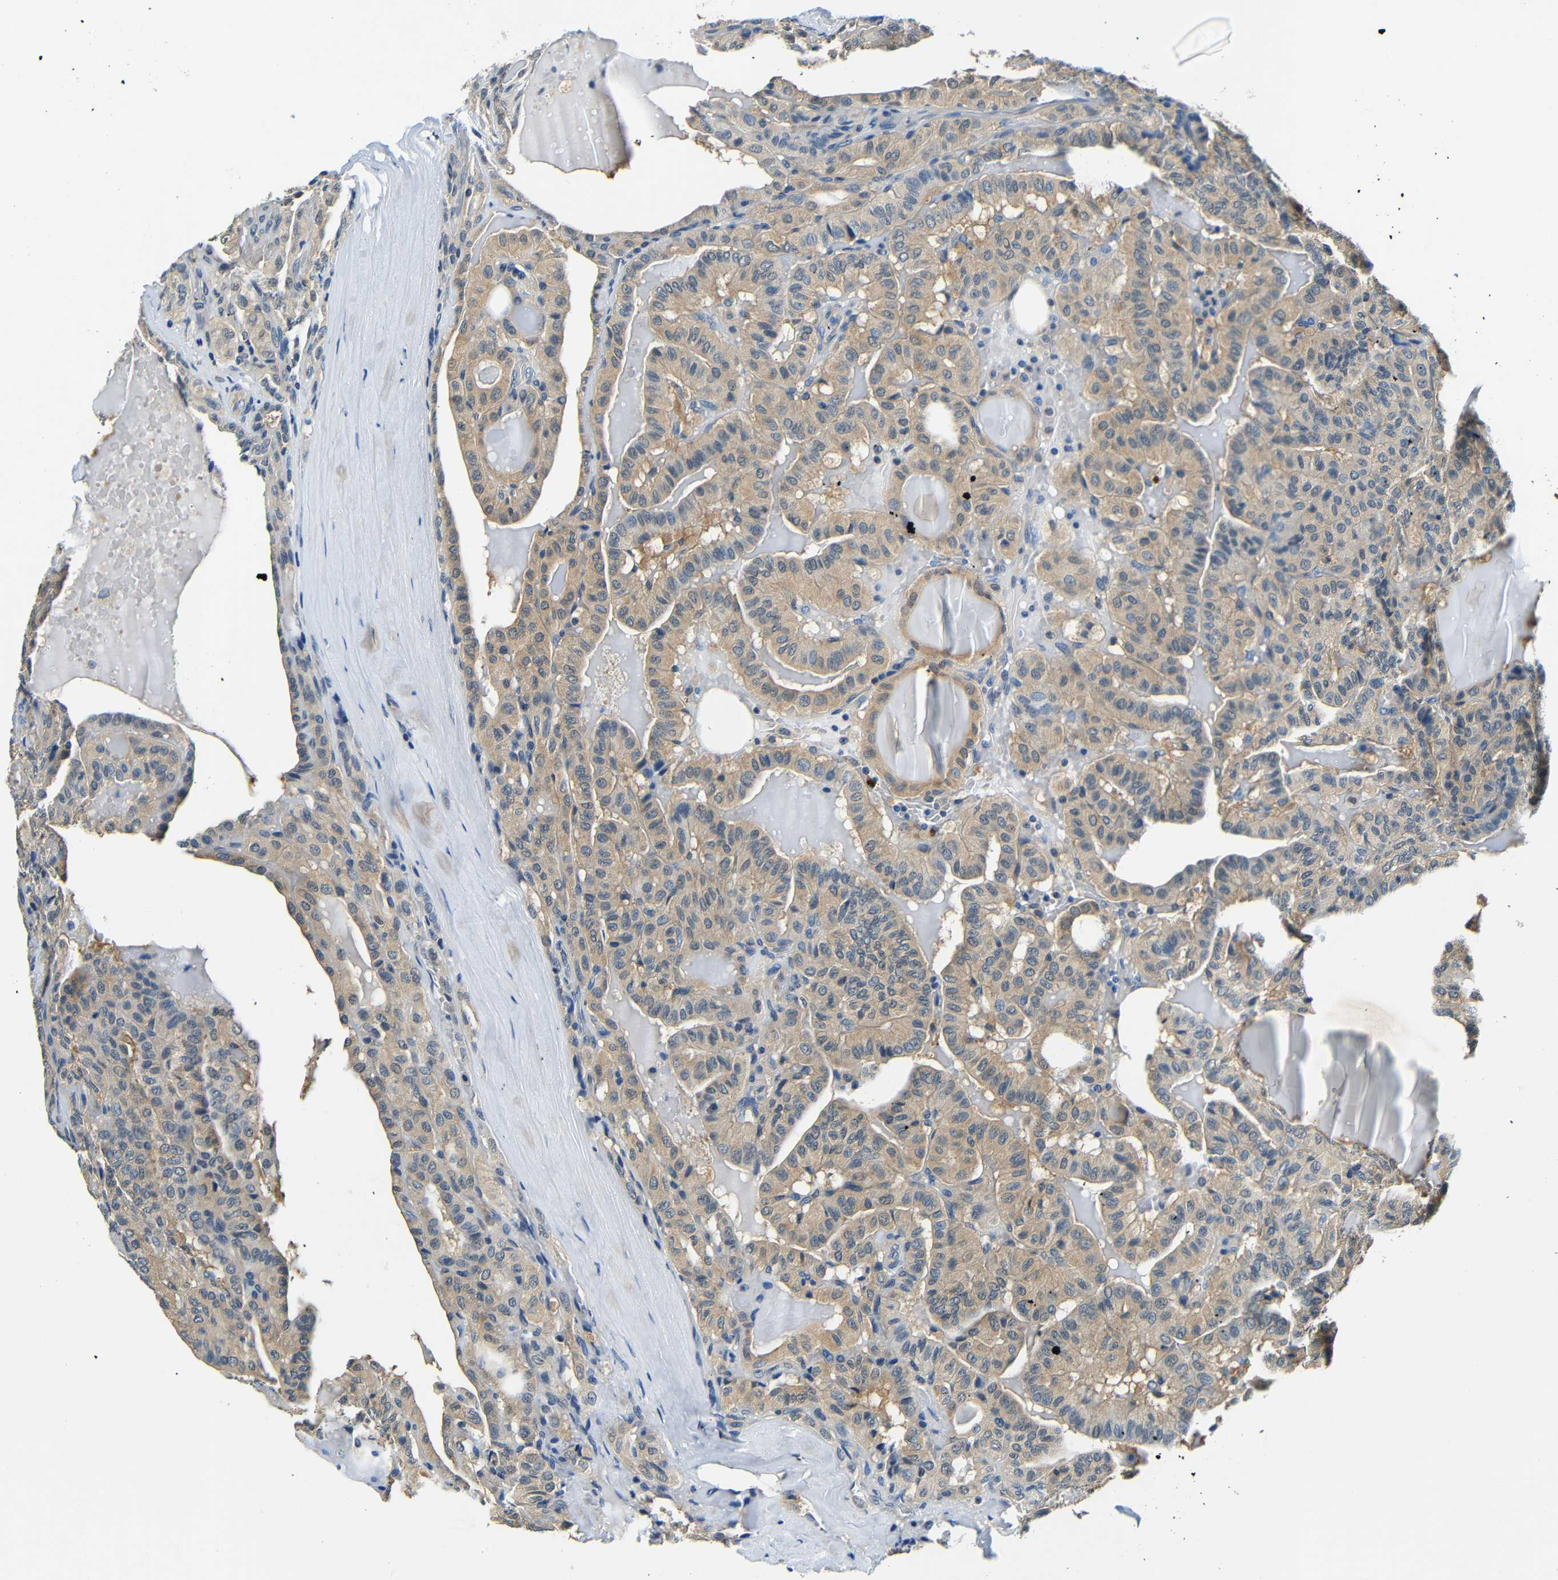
{"staining": {"intensity": "moderate", "quantity": ">75%", "location": "cytoplasmic/membranous"}, "tissue": "head and neck cancer", "cell_type": "Tumor cells", "image_type": "cancer", "snomed": [{"axis": "morphology", "description": "Squamous cell carcinoma, NOS"}, {"axis": "topography", "description": "Oral tissue"}, {"axis": "topography", "description": "Head-Neck"}], "caption": "IHC (DAB) staining of human head and neck squamous cell carcinoma exhibits moderate cytoplasmic/membranous protein expression in about >75% of tumor cells. Immunohistochemistry (ihc) stains the protein of interest in brown and the nuclei are stained blue.", "gene": "ADAP1", "patient": {"sex": "female", "age": 50}}